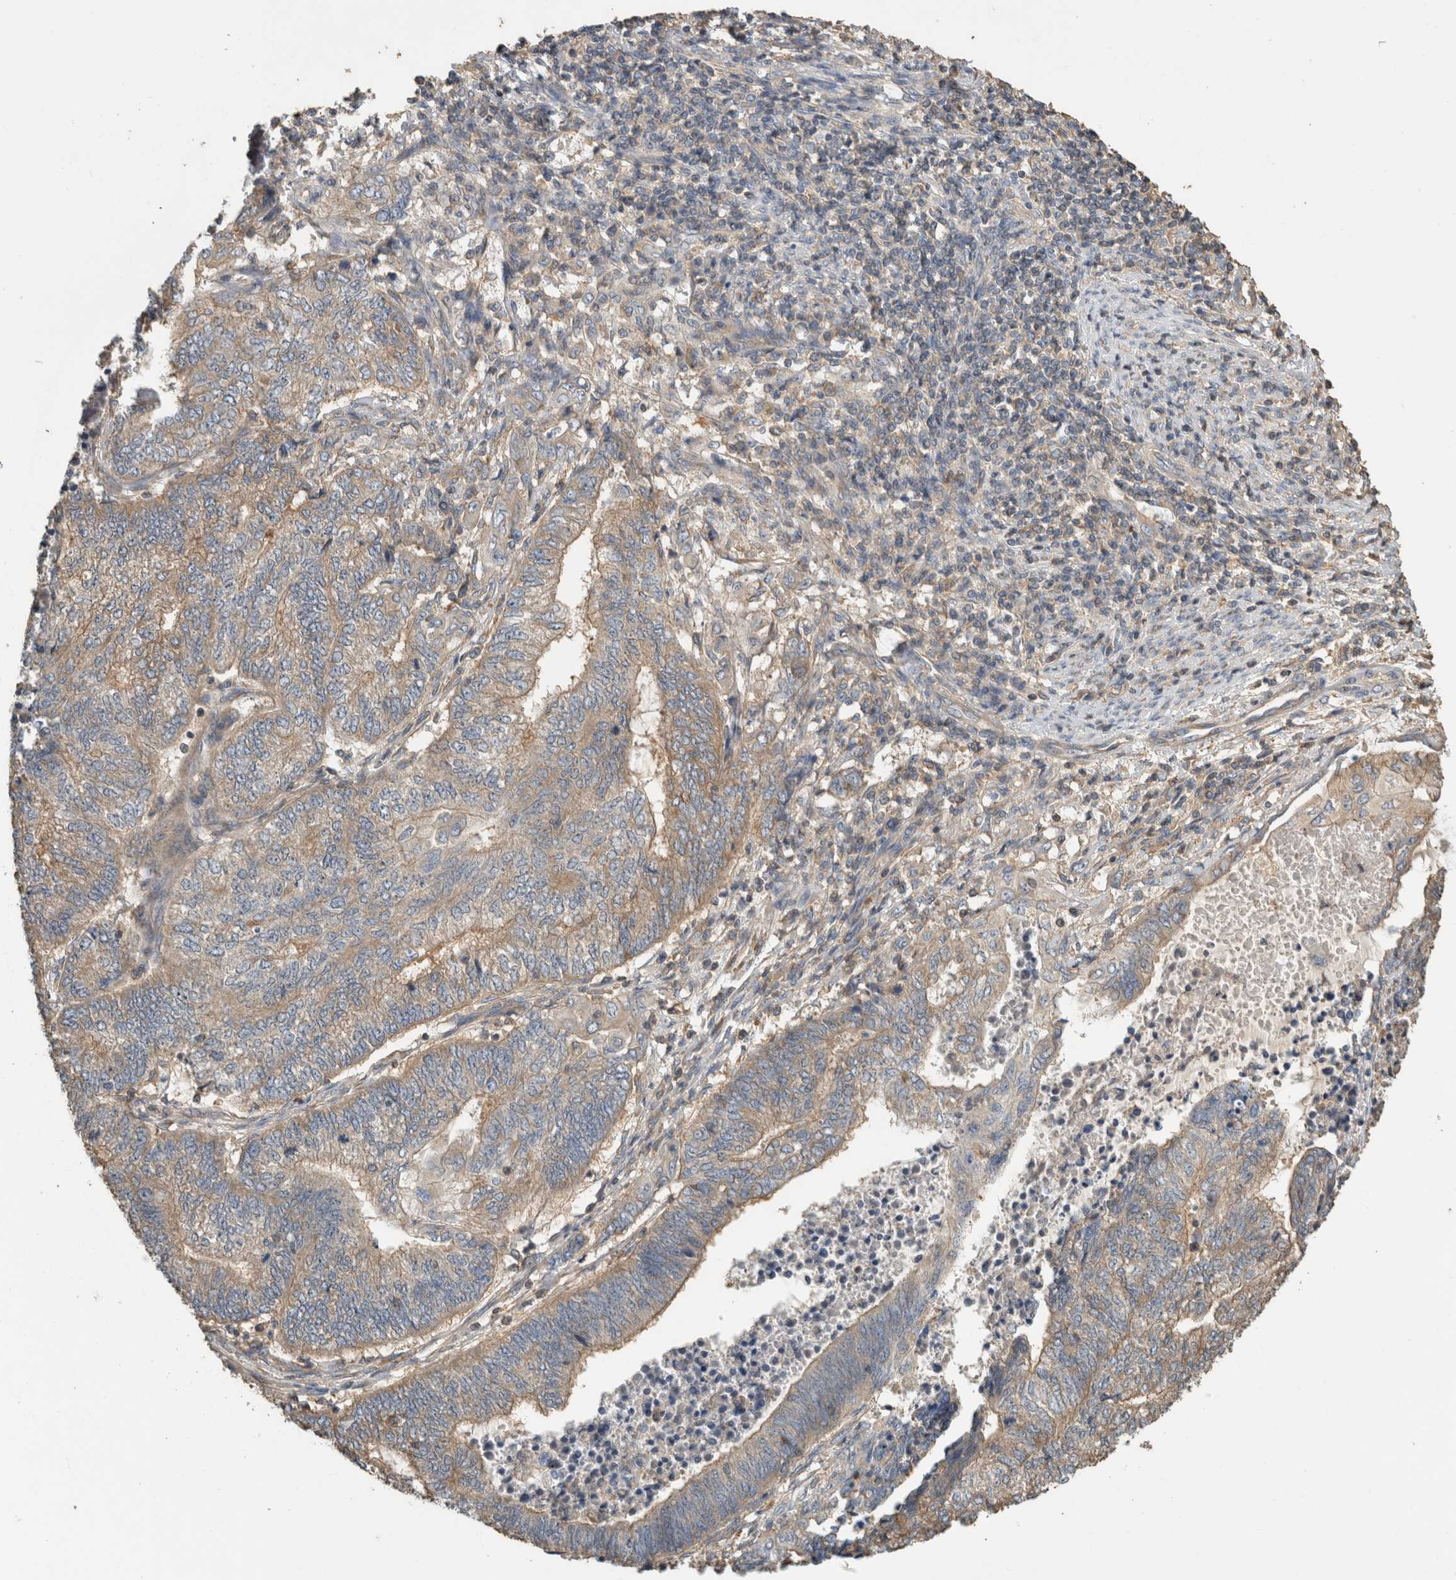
{"staining": {"intensity": "moderate", "quantity": "25%-75%", "location": "cytoplasmic/membranous"}, "tissue": "endometrial cancer", "cell_type": "Tumor cells", "image_type": "cancer", "snomed": [{"axis": "morphology", "description": "Adenocarcinoma, NOS"}, {"axis": "topography", "description": "Uterus"}, {"axis": "topography", "description": "Endometrium"}], "caption": "This image displays immunohistochemistry (IHC) staining of human endometrial cancer (adenocarcinoma), with medium moderate cytoplasmic/membranous expression in approximately 25%-75% of tumor cells.", "gene": "EIF4G3", "patient": {"sex": "female", "age": 70}}